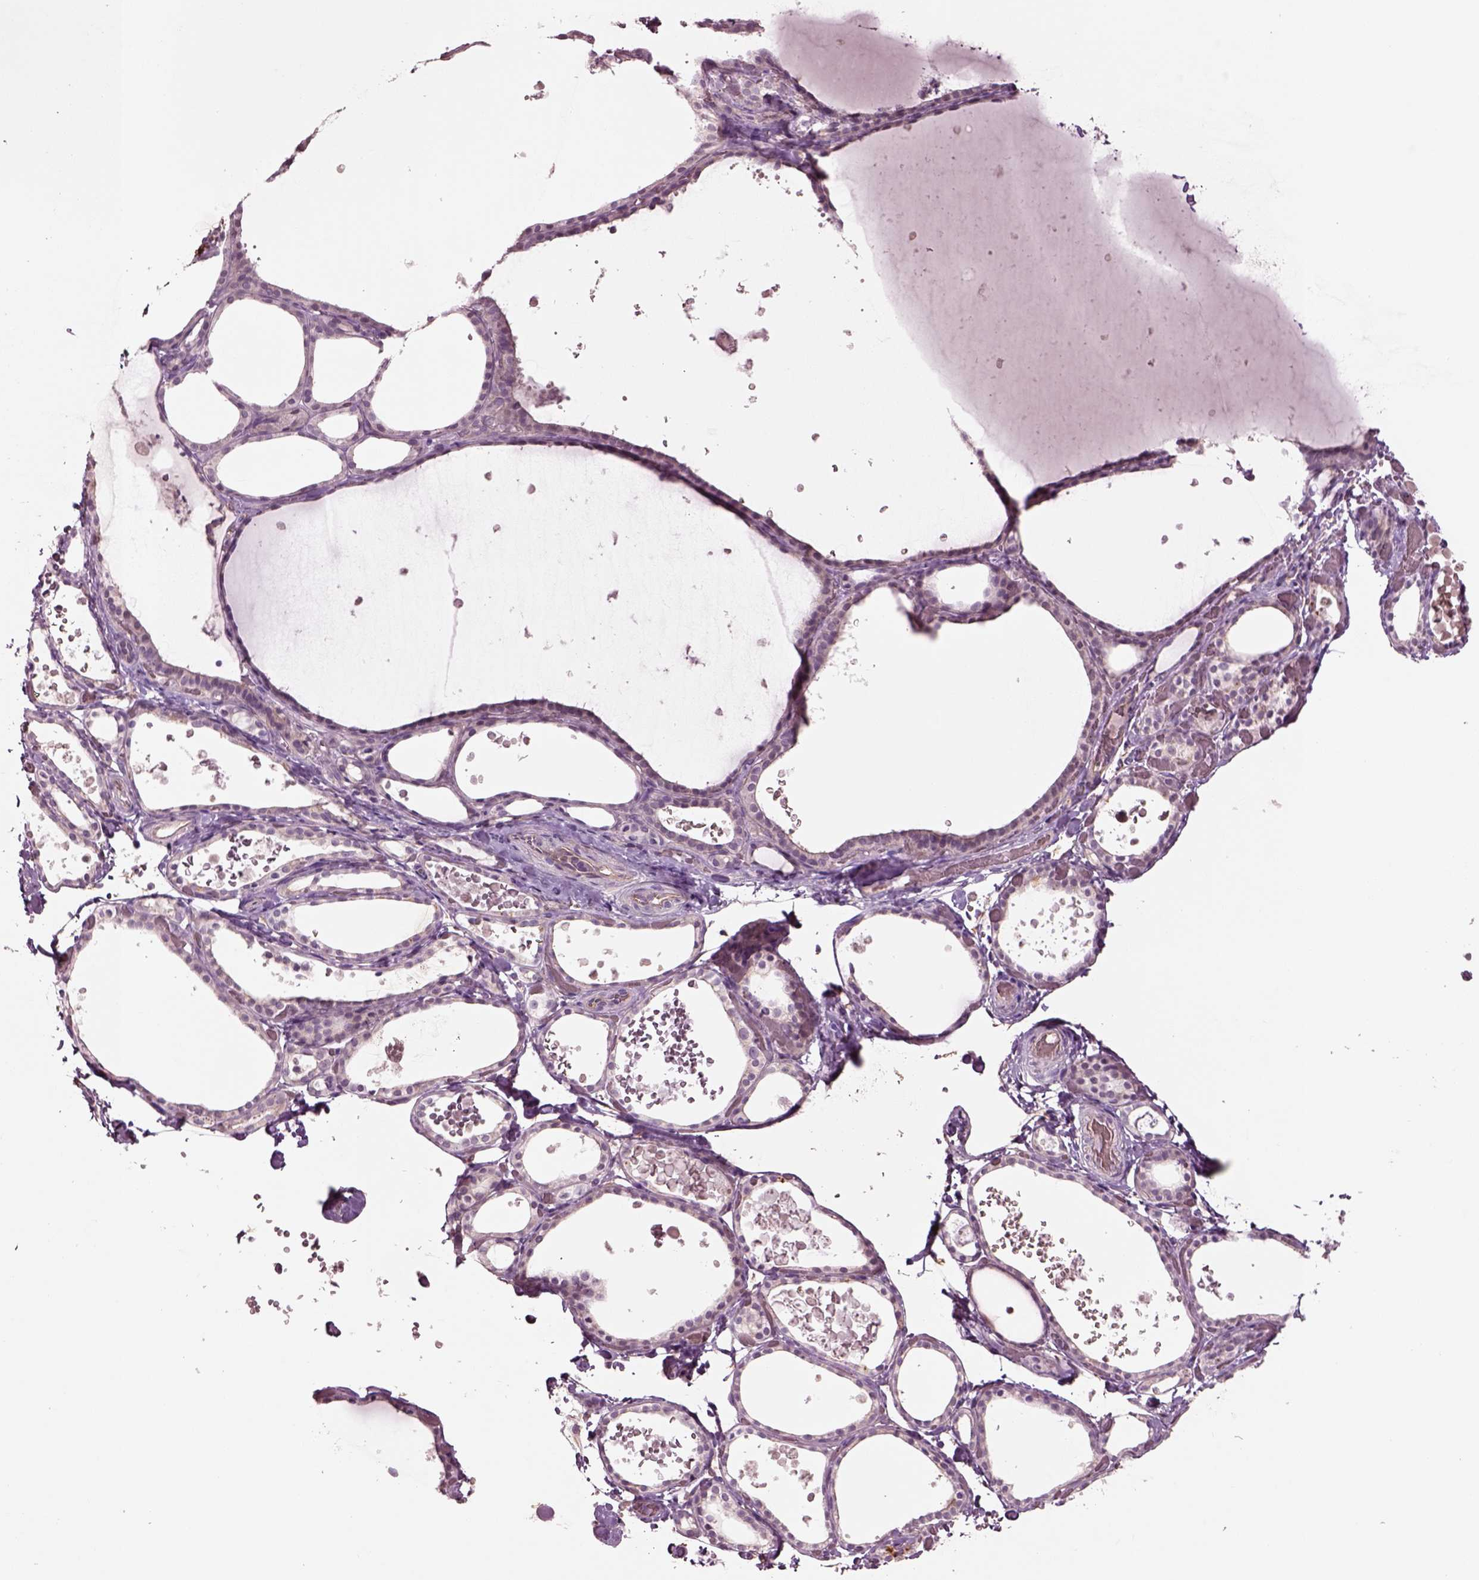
{"staining": {"intensity": "negative", "quantity": "none", "location": "none"}, "tissue": "thyroid gland", "cell_type": "Glandular cells", "image_type": "normal", "snomed": [{"axis": "morphology", "description": "Normal tissue, NOS"}, {"axis": "topography", "description": "Thyroid gland"}], "caption": "Thyroid gland stained for a protein using immunohistochemistry displays no expression glandular cells.", "gene": "DUOXA2", "patient": {"sex": "female", "age": 56}}